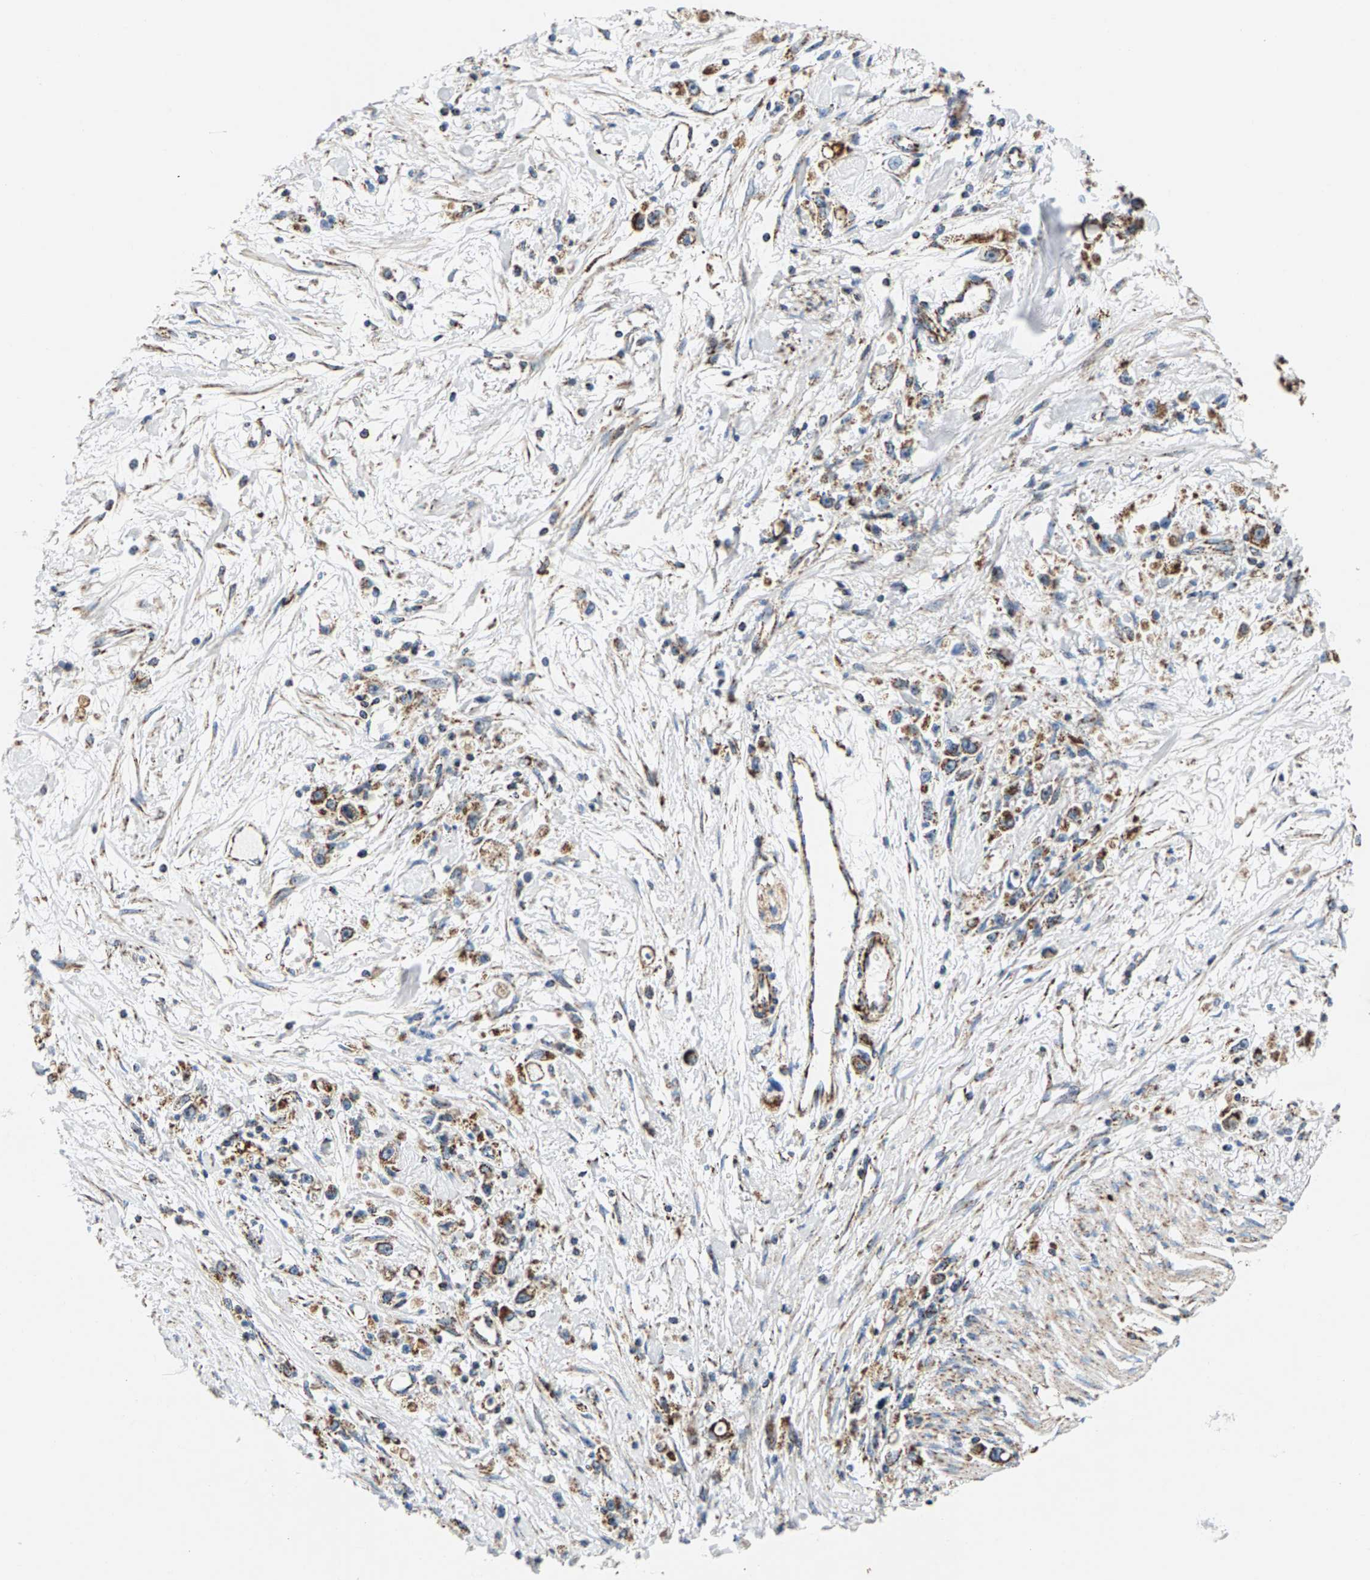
{"staining": {"intensity": "moderate", "quantity": ">75%", "location": "cytoplasmic/membranous"}, "tissue": "stomach cancer", "cell_type": "Tumor cells", "image_type": "cancer", "snomed": [{"axis": "morphology", "description": "Adenocarcinoma, NOS"}, {"axis": "topography", "description": "Stomach"}], "caption": "Protein analysis of stomach adenocarcinoma tissue shows moderate cytoplasmic/membranous staining in approximately >75% of tumor cells.", "gene": "PDE1A", "patient": {"sex": "female", "age": 59}}